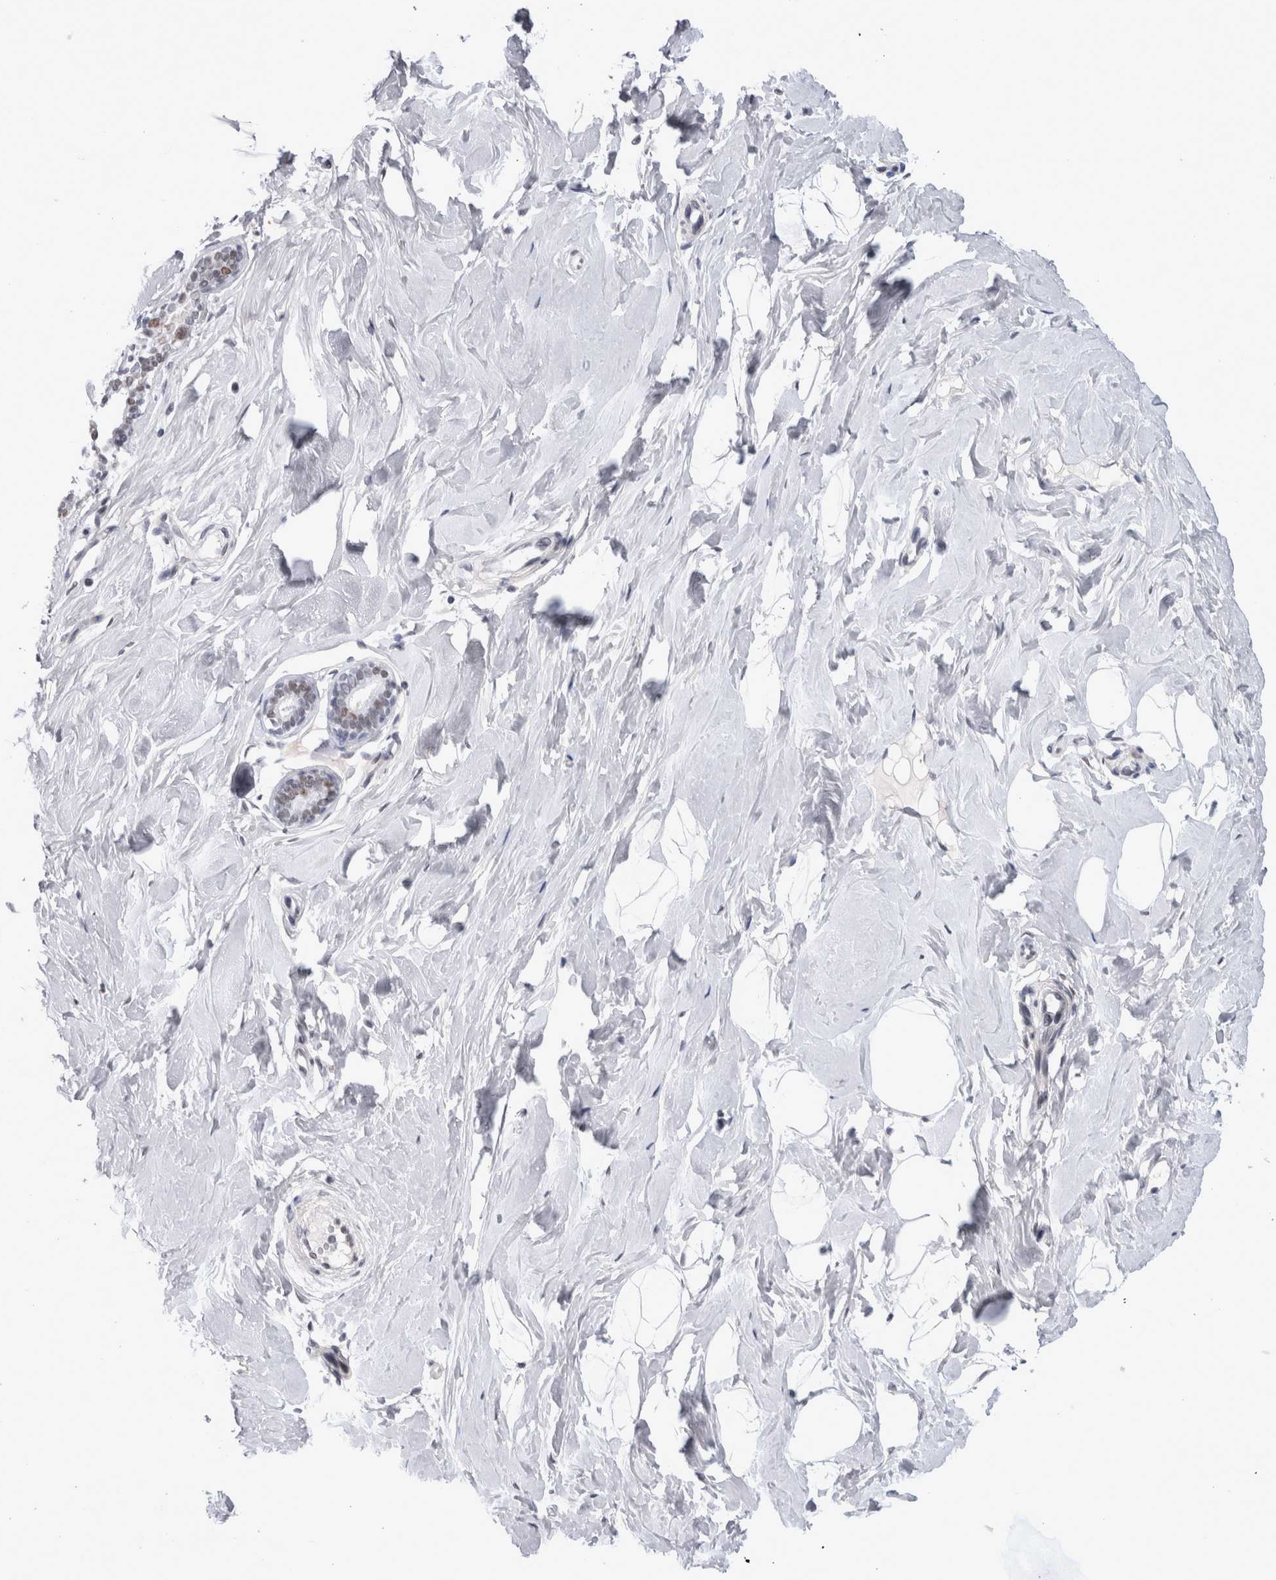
{"staining": {"intensity": "weak", "quantity": "25%-75%", "location": "nuclear"}, "tissue": "breast", "cell_type": "Adipocytes", "image_type": "normal", "snomed": [{"axis": "morphology", "description": "Normal tissue, NOS"}, {"axis": "topography", "description": "Breast"}], "caption": "Weak nuclear protein expression is seen in approximately 25%-75% of adipocytes in breast.", "gene": "API5", "patient": {"sex": "female", "age": 23}}